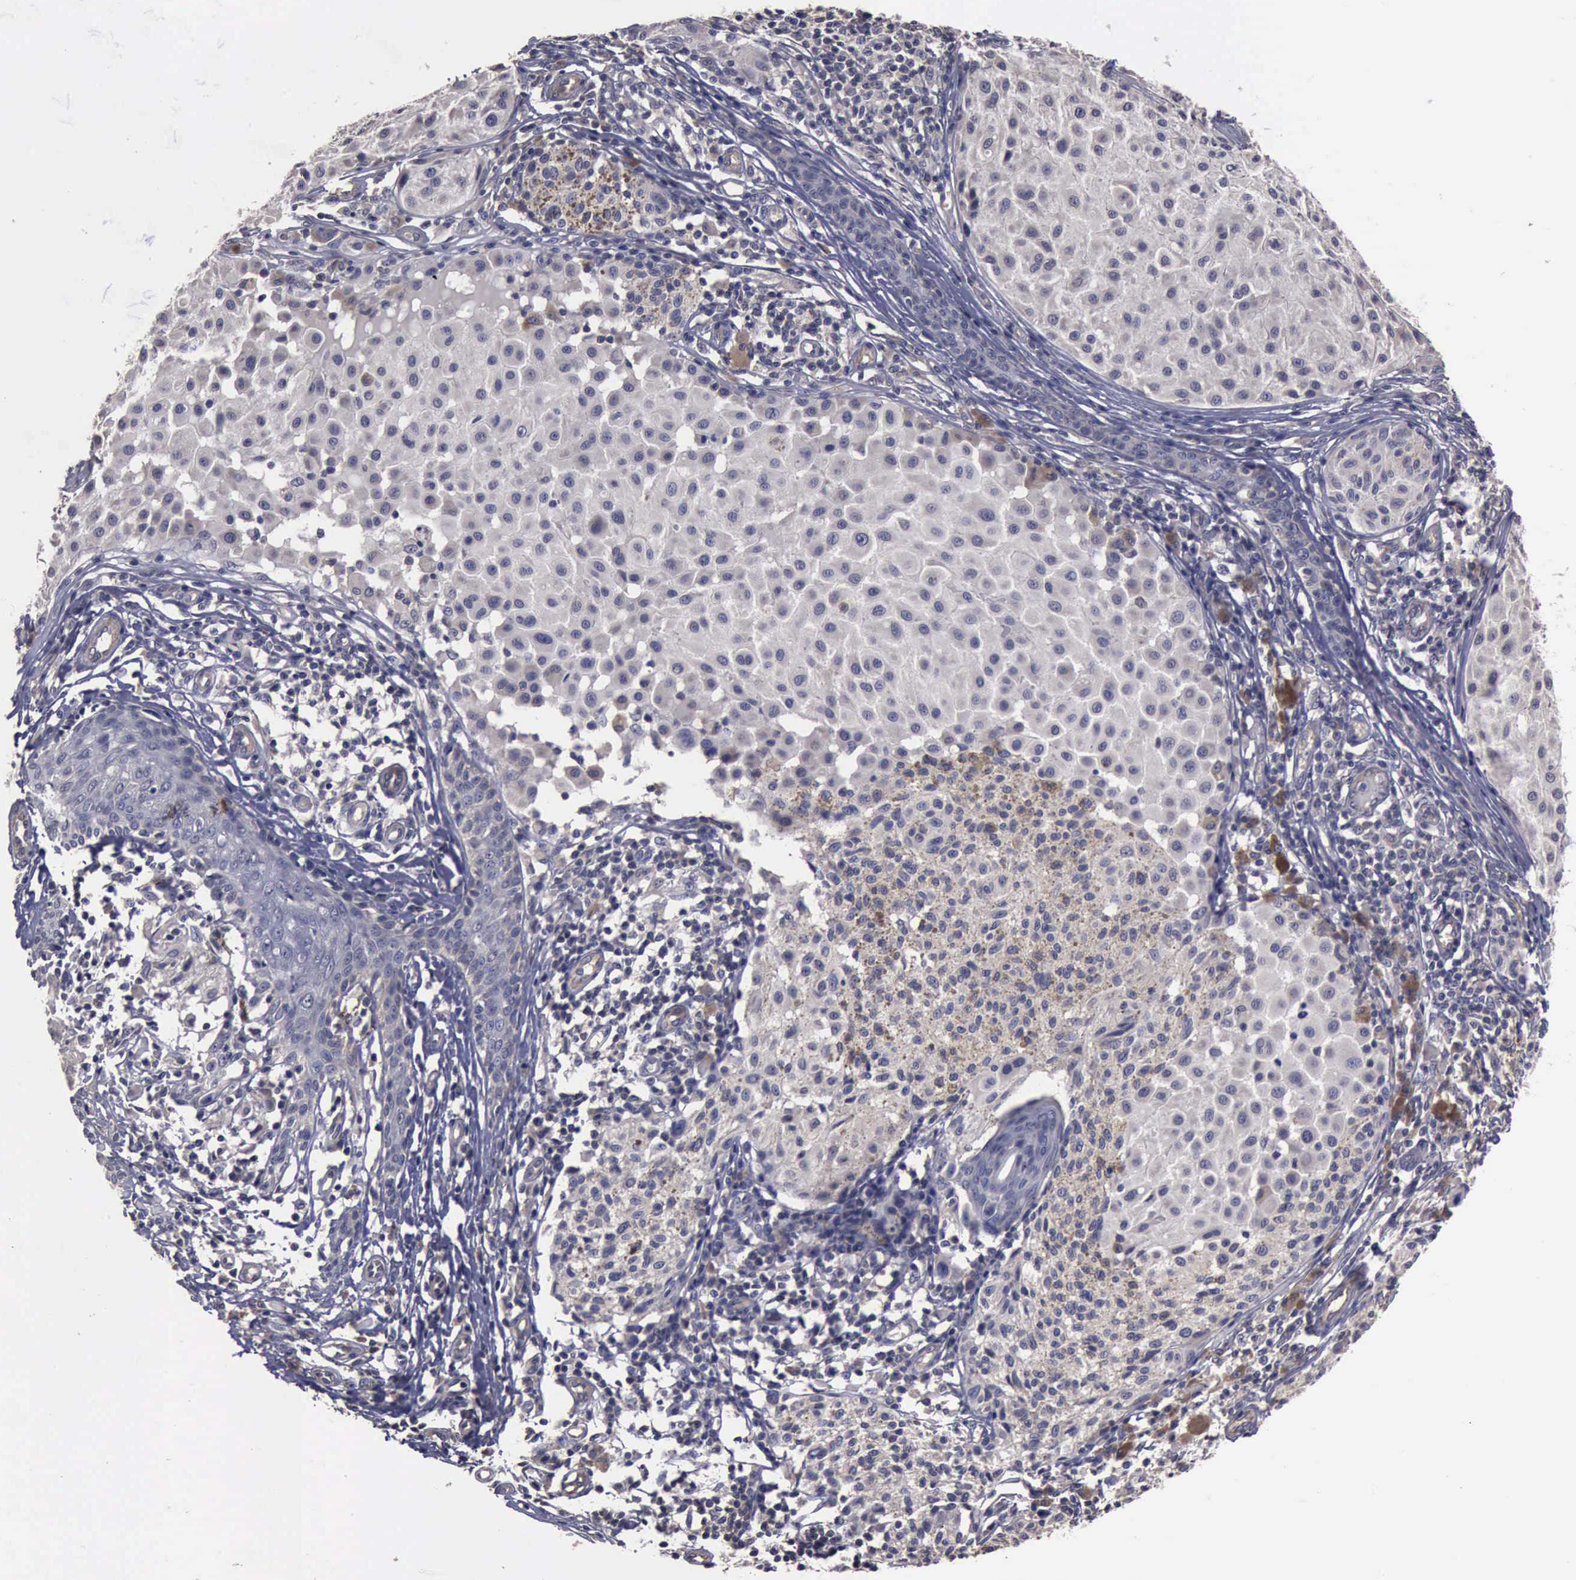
{"staining": {"intensity": "negative", "quantity": "none", "location": "none"}, "tissue": "melanoma", "cell_type": "Tumor cells", "image_type": "cancer", "snomed": [{"axis": "morphology", "description": "Malignant melanoma, NOS"}, {"axis": "topography", "description": "Skin"}], "caption": "Image shows no protein positivity in tumor cells of melanoma tissue.", "gene": "CRKL", "patient": {"sex": "male", "age": 36}}